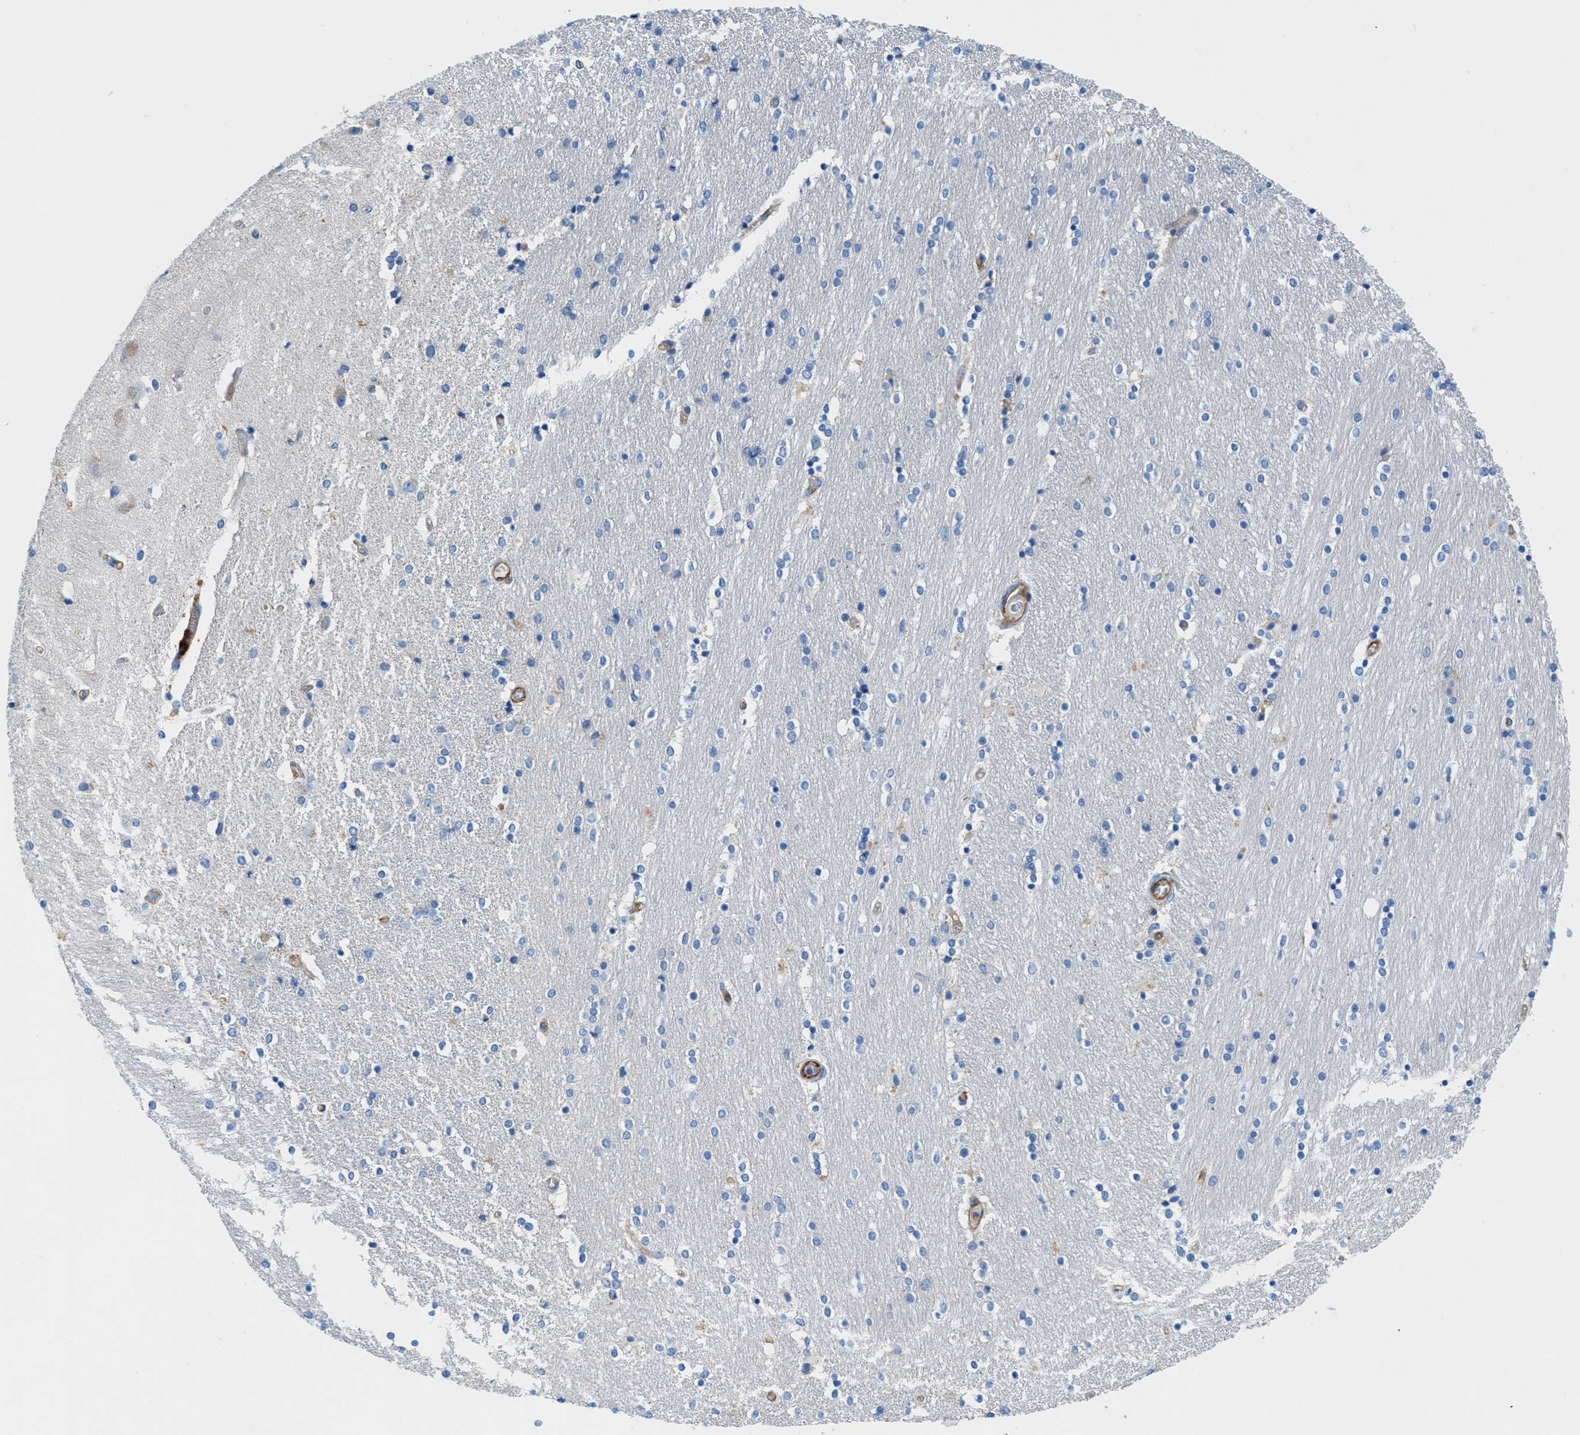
{"staining": {"intensity": "negative", "quantity": "none", "location": "none"}, "tissue": "caudate", "cell_type": "Glial cells", "image_type": "normal", "snomed": [{"axis": "morphology", "description": "Normal tissue, NOS"}, {"axis": "topography", "description": "Lateral ventricle wall"}], "caption": "Normal caudate was stained to show a protein in brown. There is no significant positivity in glial cells. The staining was performed using DAB to visualize the protein expression in brown, while the nuclei were stained in blue with hematoxylin (Magnification: 20x).", "gene": "ORAI1", "patient": {"sex": "female", "age": 54}}